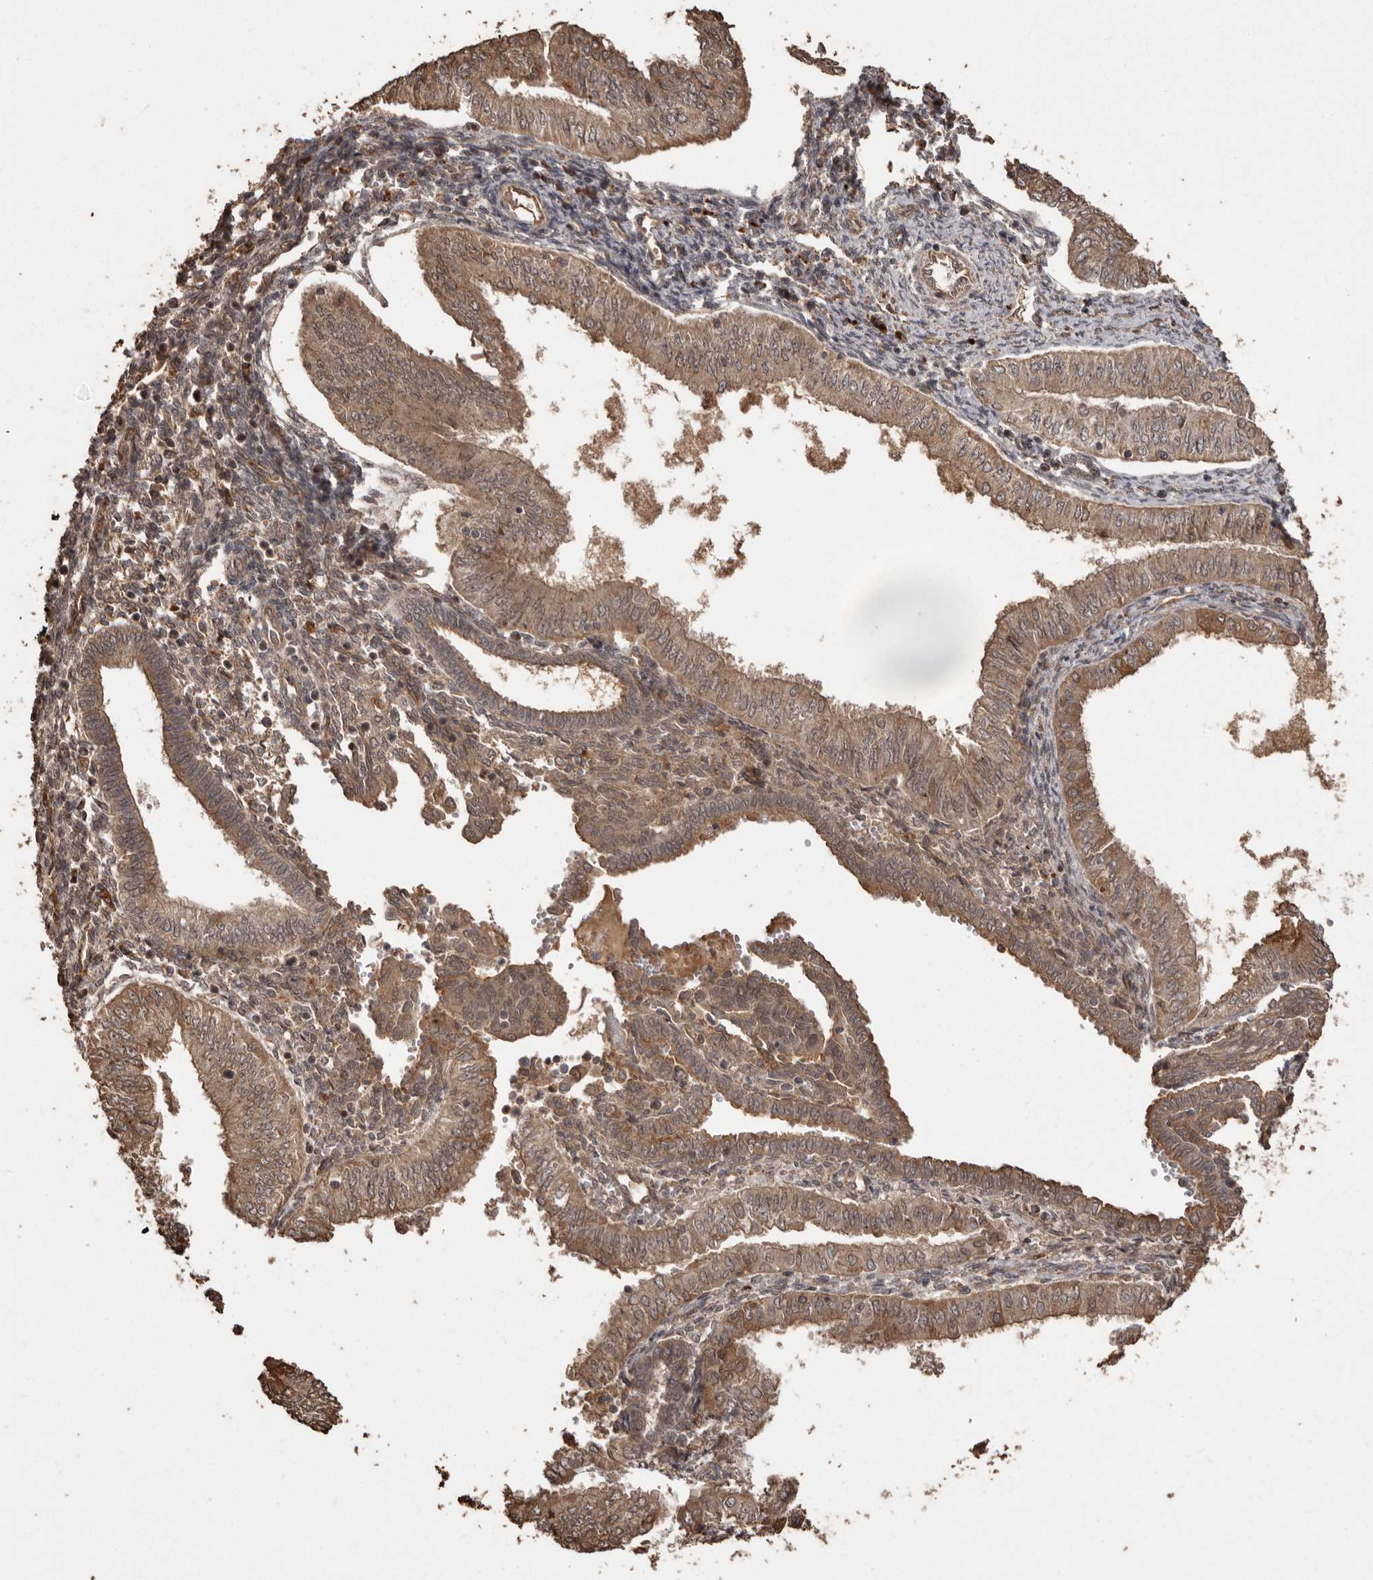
{"staining": {"intensity": "moderate", "quantity": ">75%", "location": "cytoplasmic/membranous"}, "tissue": "endometrial cancer", "cell_type": "Tumor cells", "image_type": "cancer", "snomed": [{"axis": "morphology", "description": "Normal tissue, NOS"}, {"axis": "morphology", "description": "Adenocarcinoma, NOS"}, {"axis": "topography", "description": "Endometrium"}], "caption": "Adenocarcinoma (endometrial) tissue demonstrates moderate cytoplasmic/membranous expression in about >75% of tumor cells, visualized by immunohistochemistry. (DAB IHC, brown staining for protein, blue staining for nuclei).", "gene": "NUP43", "patient": {"sex": "female", "age": 53}}